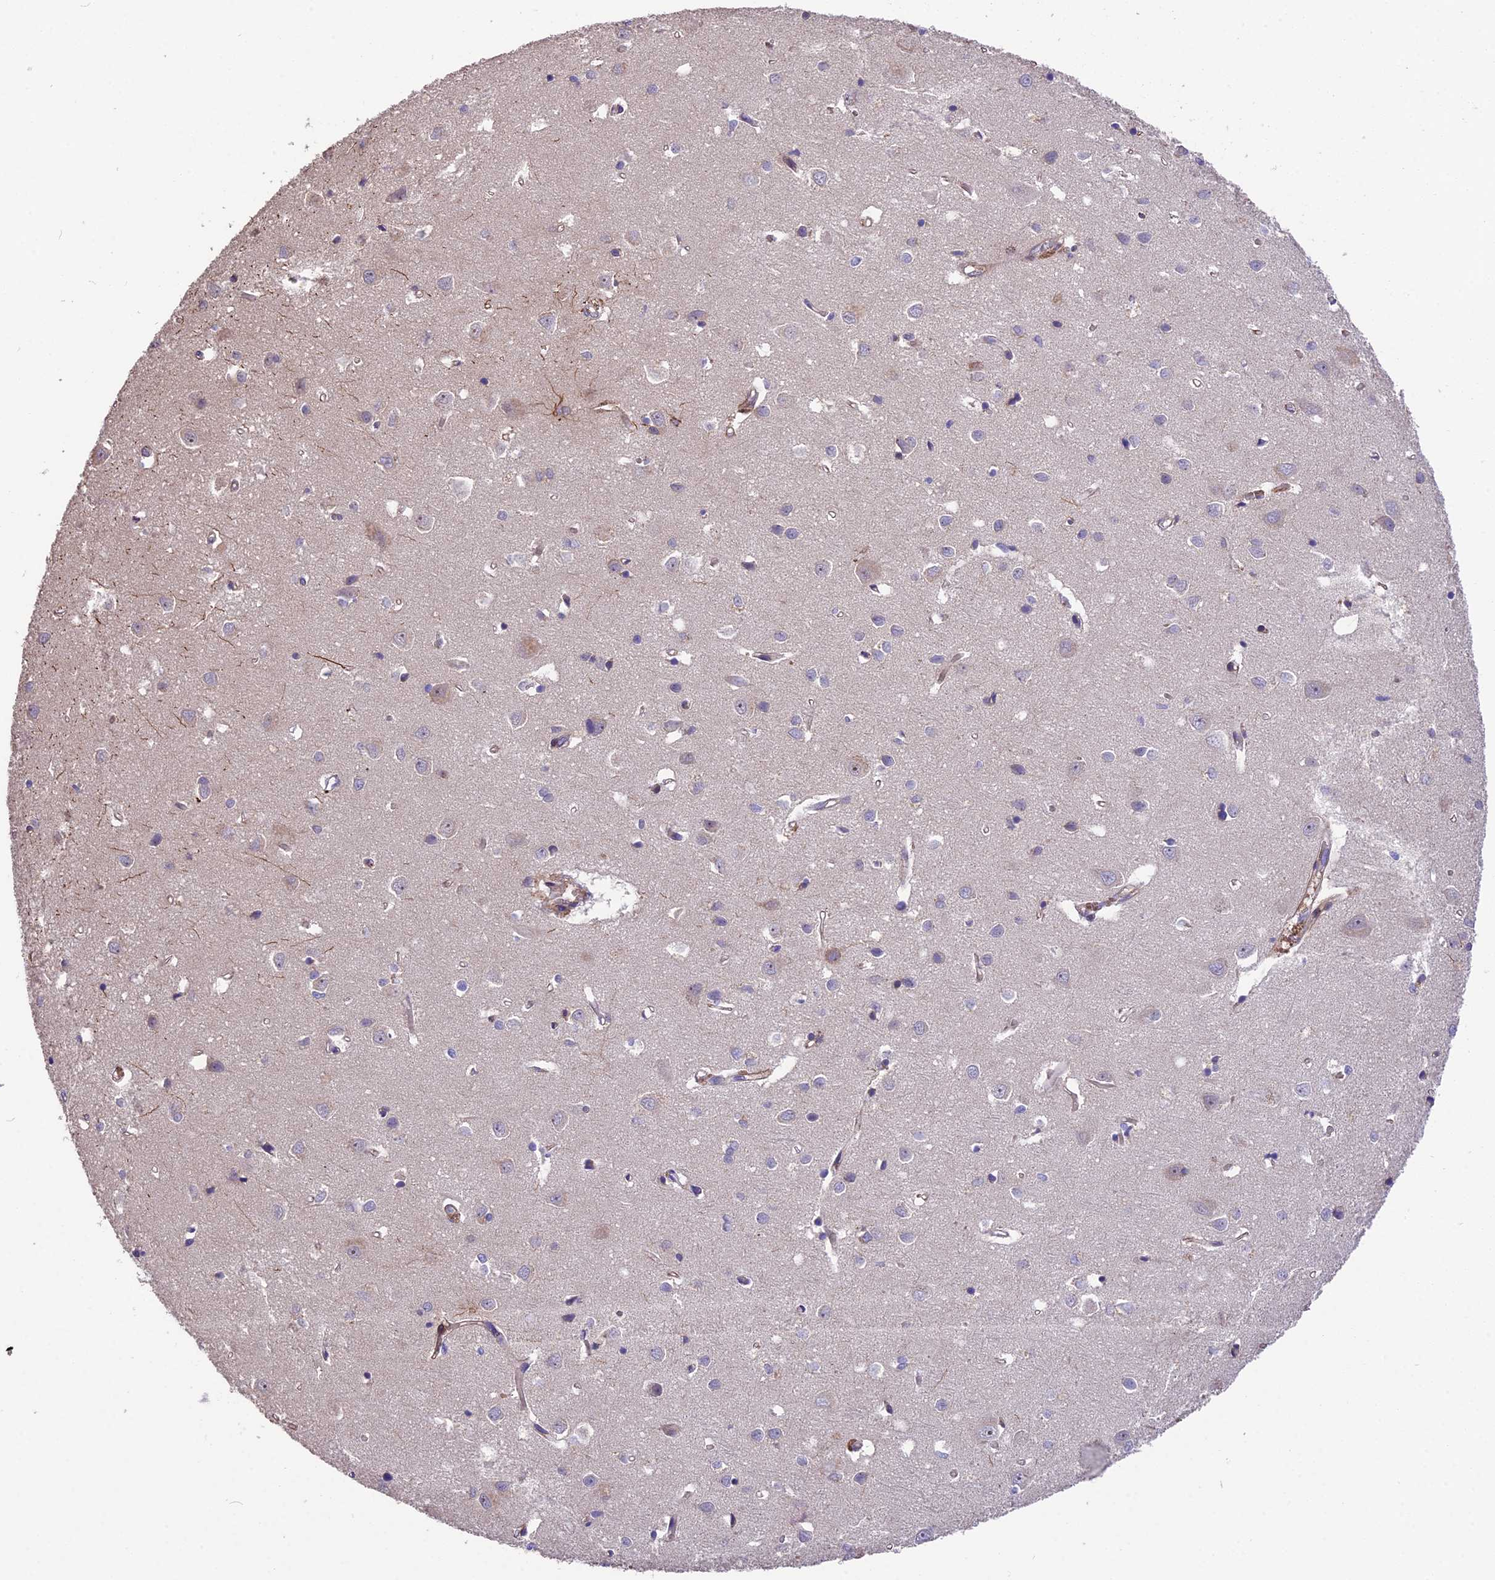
{"staining": {"intensity": "weak", "quantity": "25%-75%", "location": "cytoplasmic/membranous"}, "tissue": "cerebral cortex", "cell_type": "Endothelial cells", "image_type": "normal", "snomed": [{"axis": "morphology", "description": "Normal tissue, NOS"}, {"axis": "topography", "description": "Cerebral cortex"}], "caption": "Weak cytoplasmic/membranous expression is present in approximately 25%-75% of endothelial cells in normal cerebral cortex.", "gene": "MFSD2A", "patient": {"sex": "female", "age": 64}}